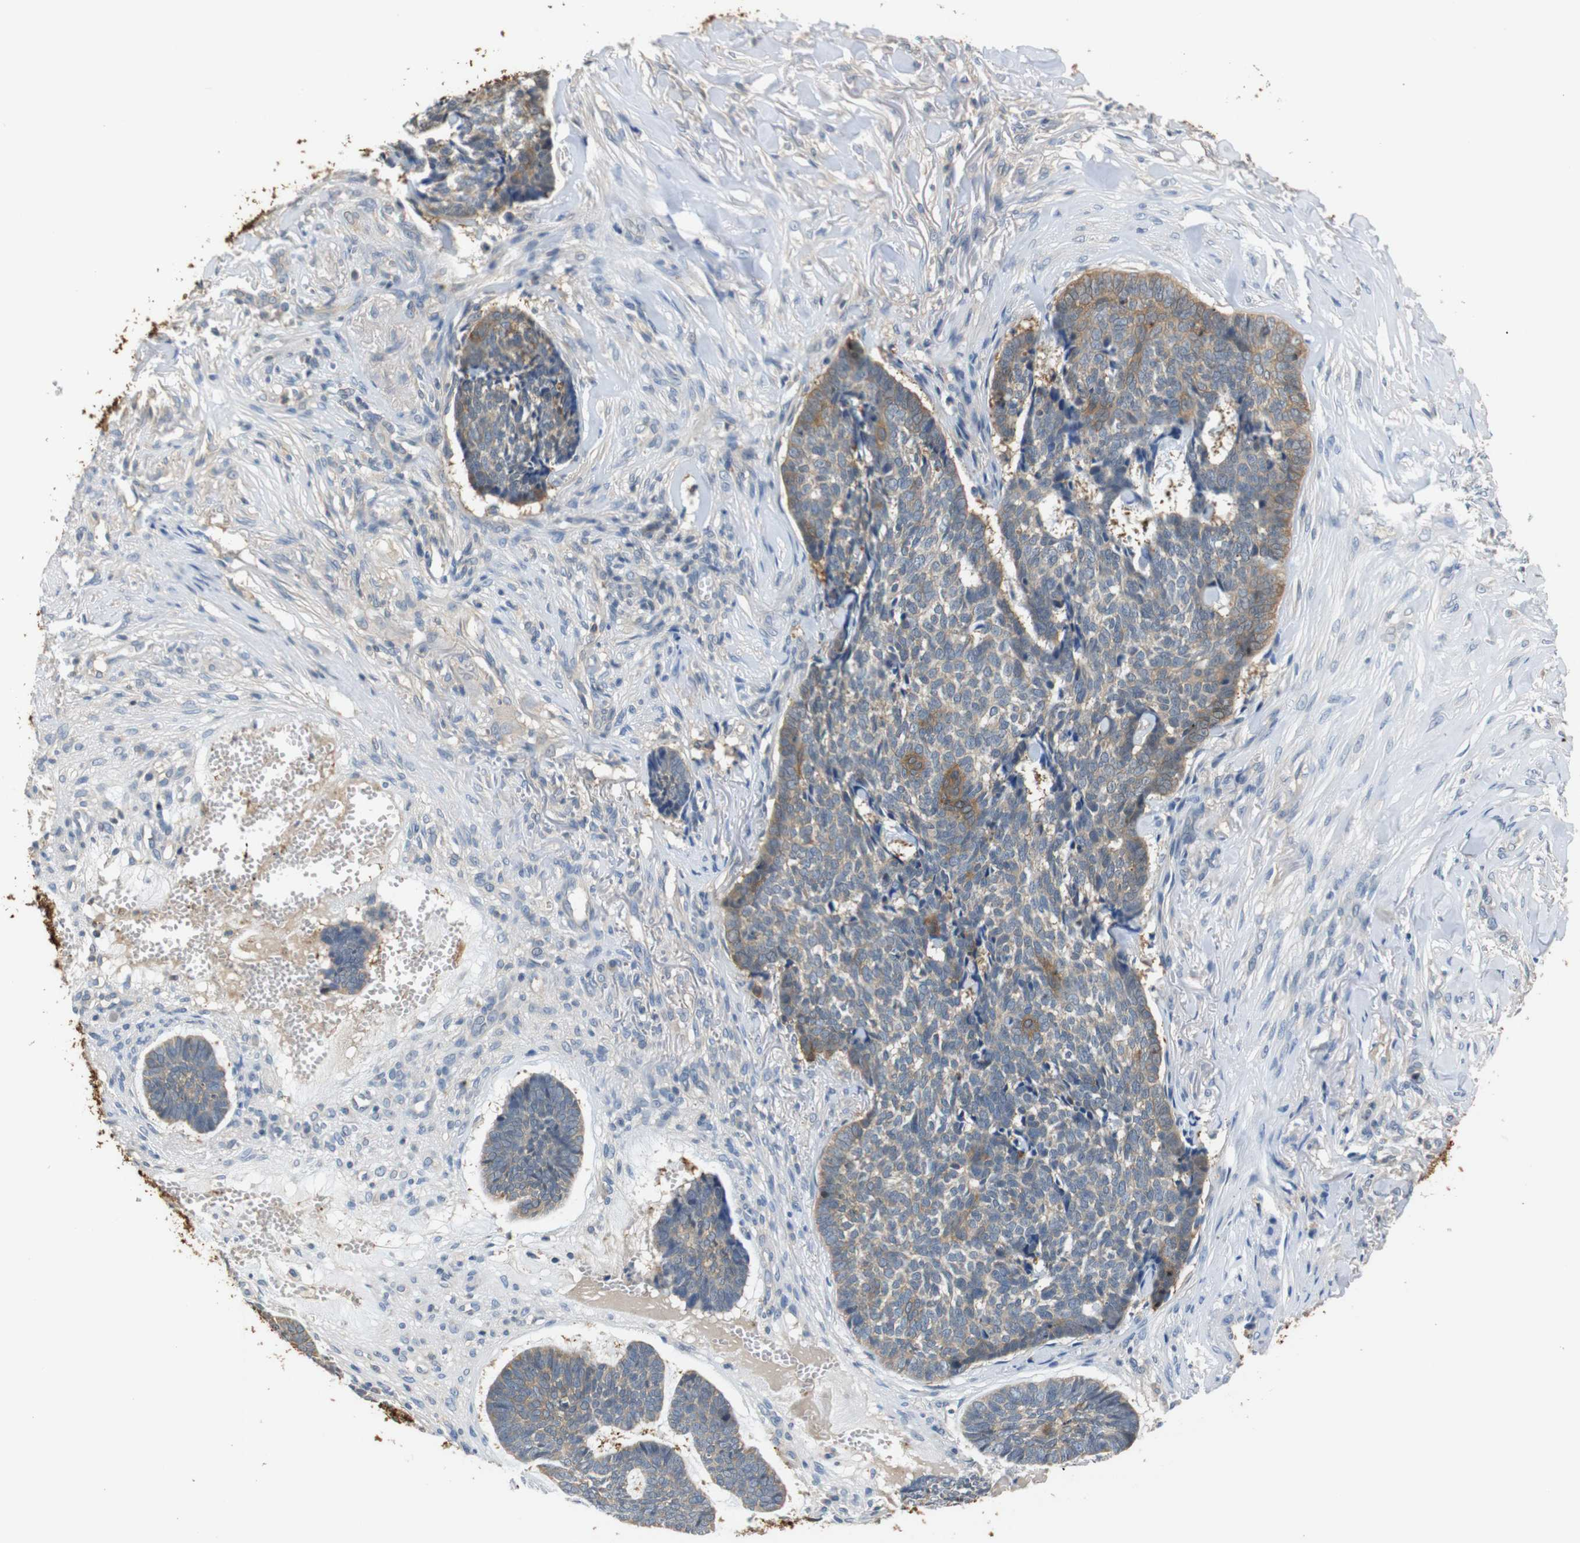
{"staining": {"intensity": "weak", "quantity": "25%-75%", "location": "cytoplasmic/membranous"}, "tissue": "skin cancer", "cell_type": "Tumor cells", "image_type": "cancer", "snomed": [{"axis": "morphology", "description": "Basal cell carcinoma"}, {"axis": "topography", "description": "Skin"}], "caption": "This histopathology image demonstrates IHC staining of human basal cell carcinoma (skin), with low weak cytoplasmic/membranous positivity in approximately 25%-75% of tumor cells.", "gene": "SFN", "patient": {"sex": "male", "age": 84}}